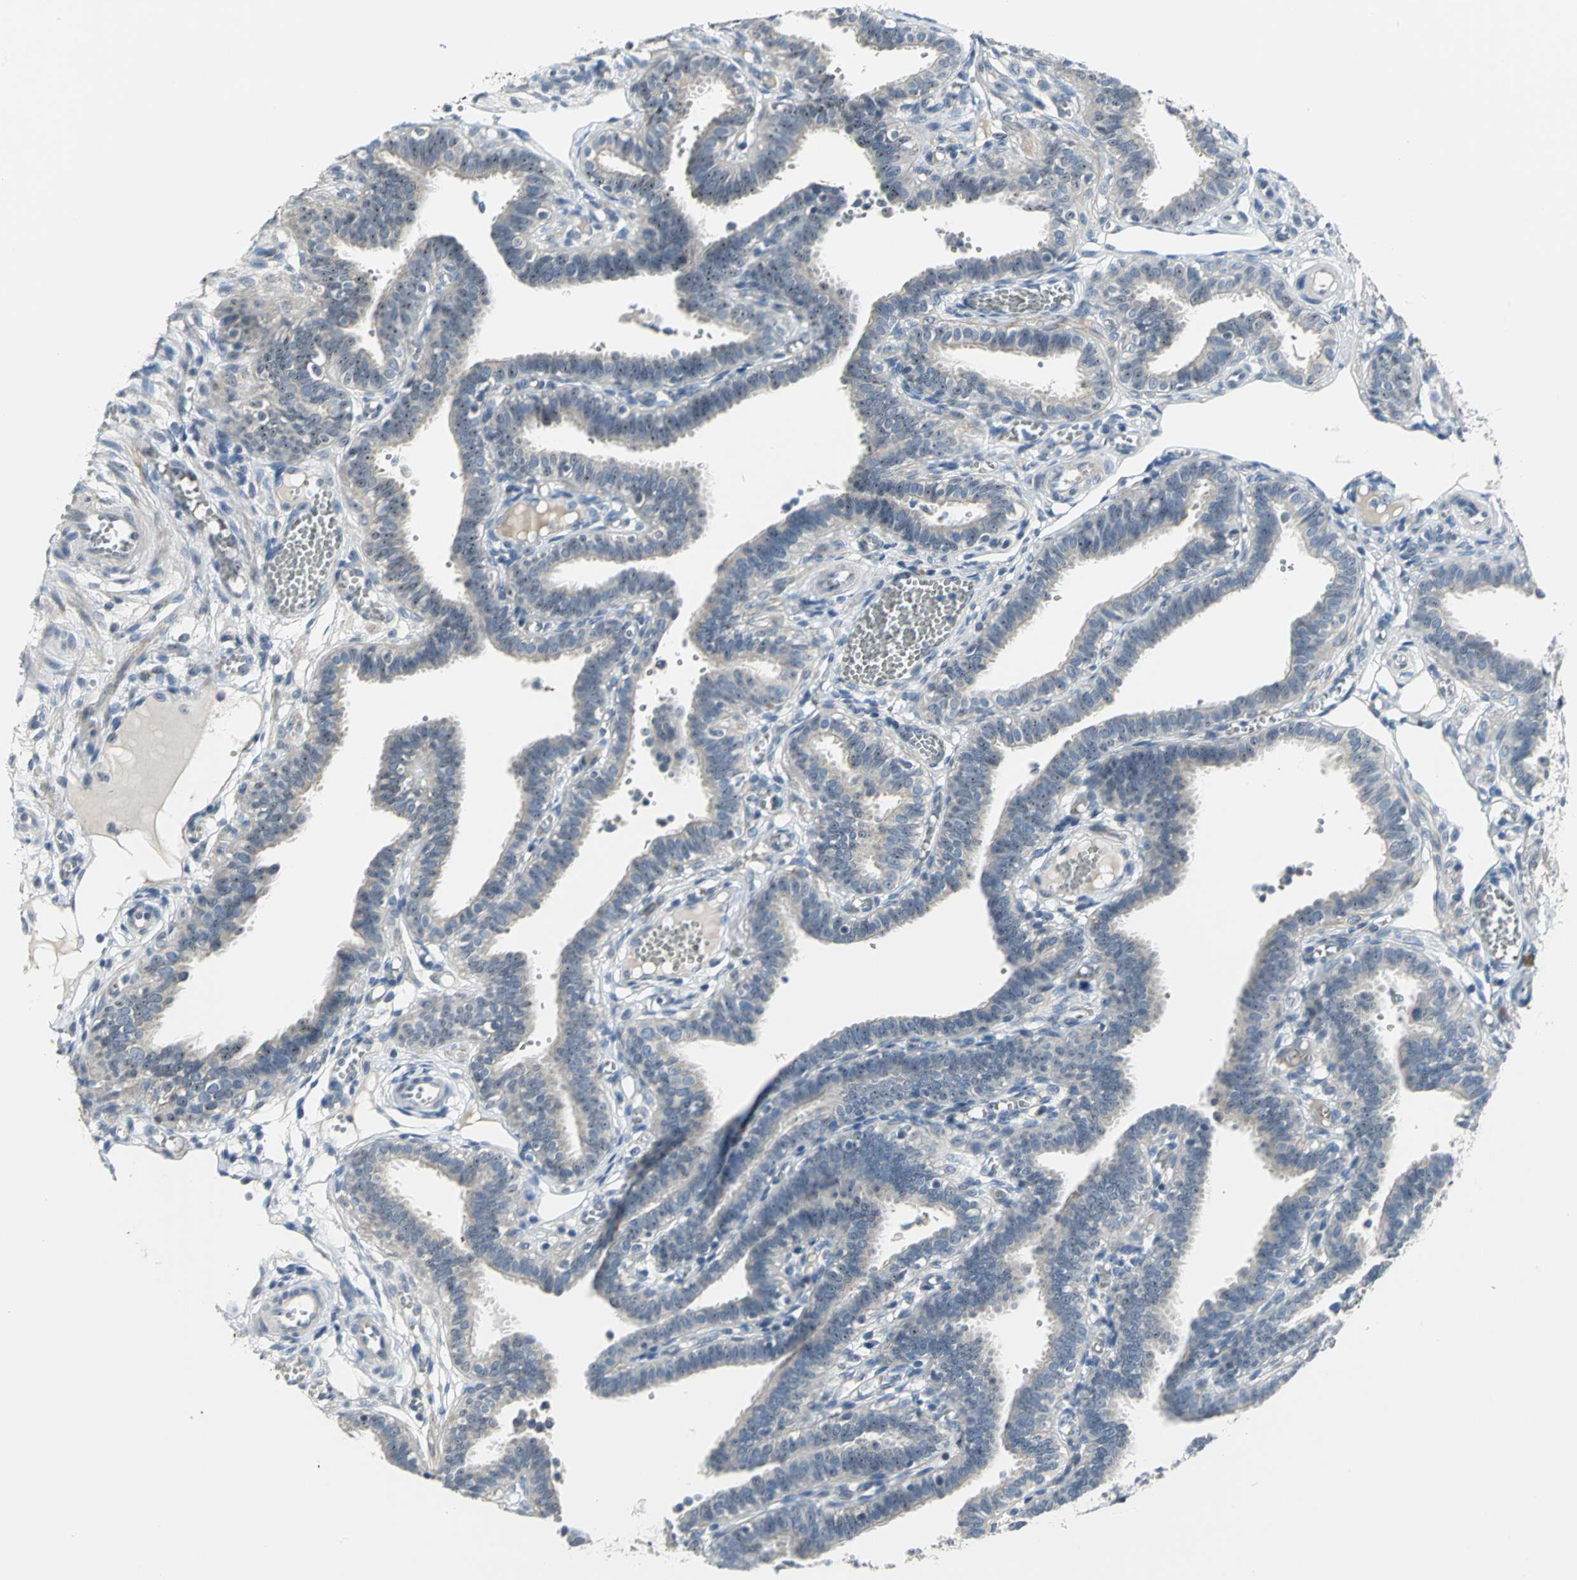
{"staining": {"intensity": "moderate", "quantity": ">75%", "location": "nuclear"}, "tissue": "fallopian tube", "cell_type": "Glandular cells", "image_type": "normal", "snomed": [{"axis": "morphology", "description": "Normal tissue, NOS"}, {"axis": "topography", "description": "Fallopian tube"}], "caption": "Protein staining reveals moderate nuclear staining in about >75% of glandular cells in benign fallopian tube. (DAB (3,3'-diaminobenzidine) = brown stain, brightfield microscopy at high magnification).", "gene": "MYBBP1A", "patient": {"sex": "female", "age": 29}}